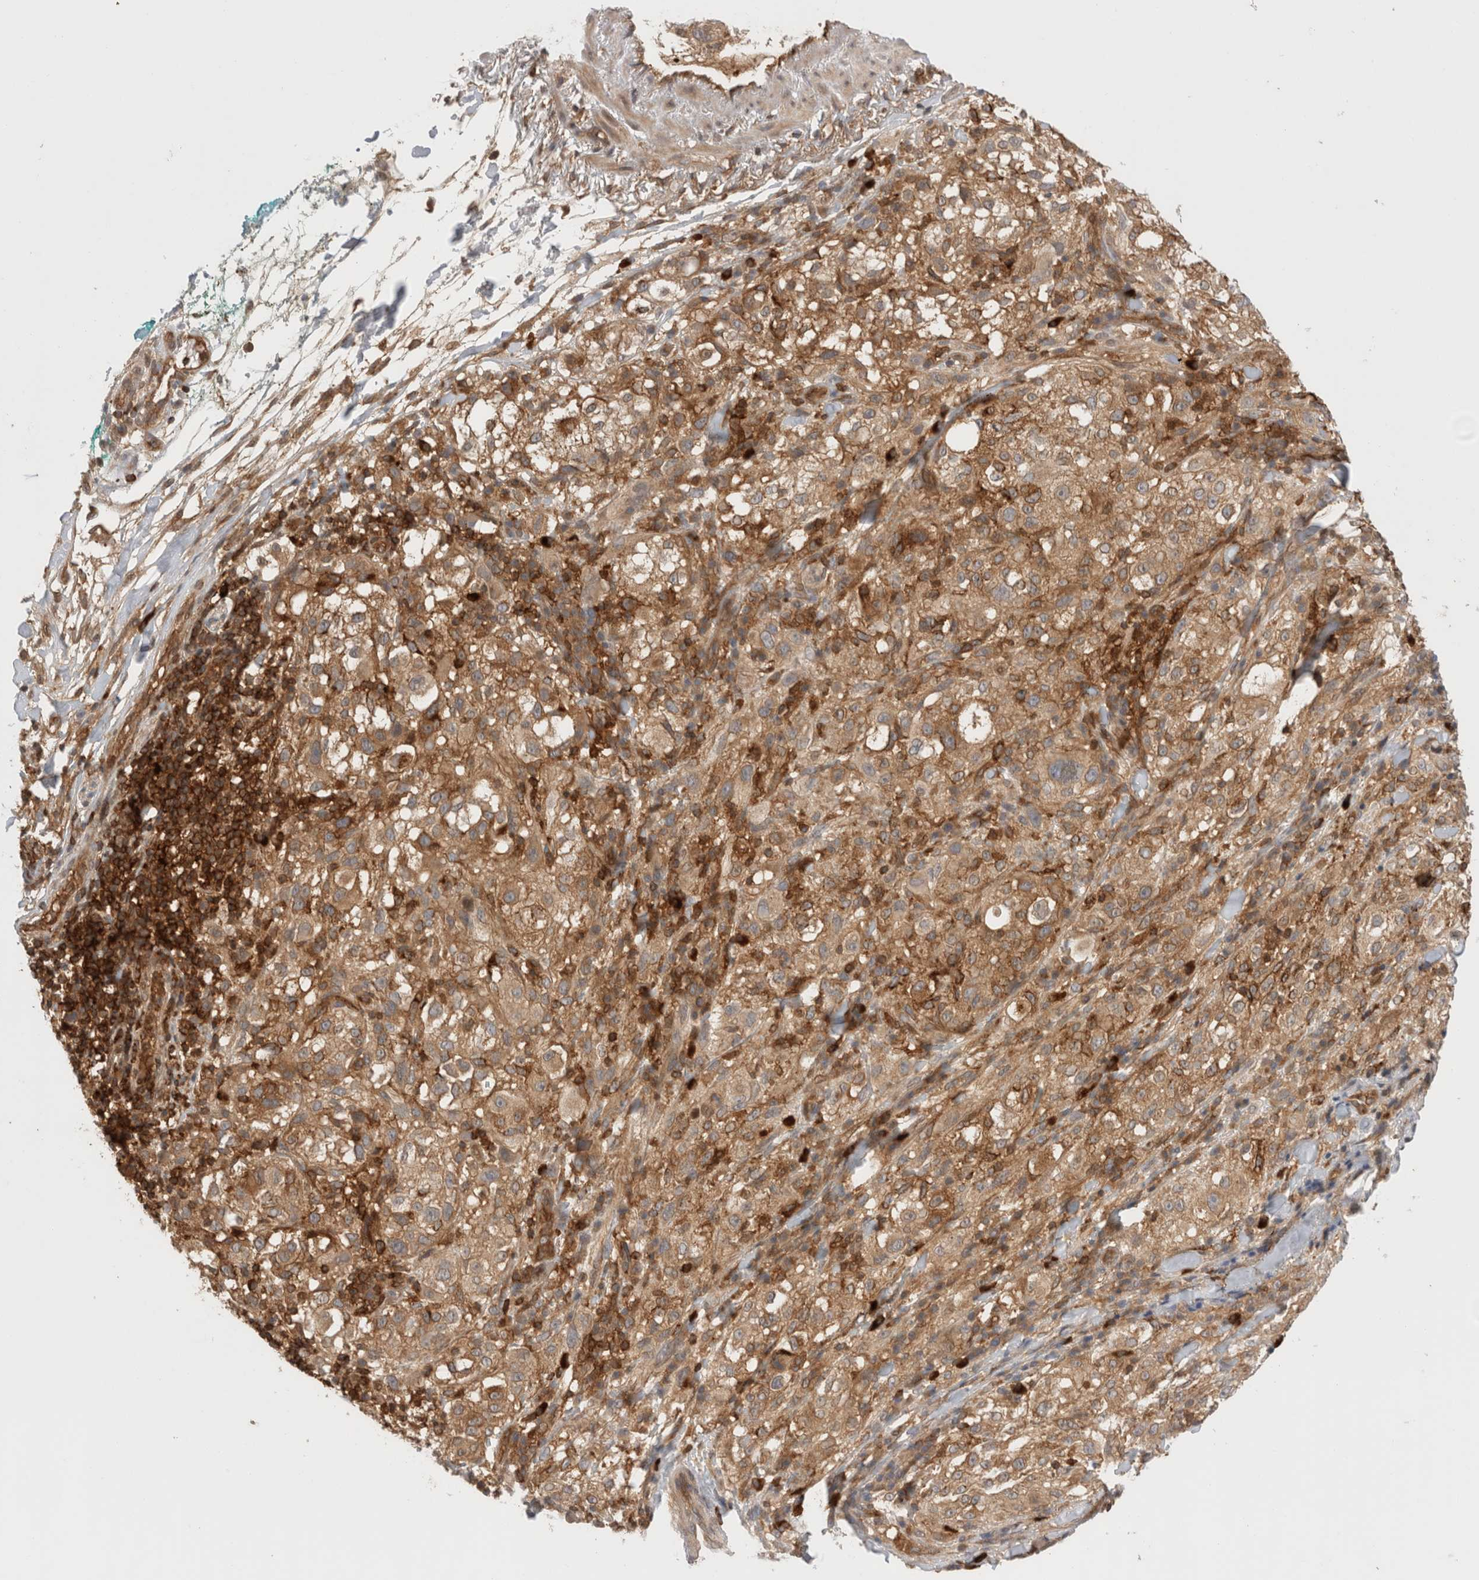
{"staining": {"intensity": "moderate", "quantity": ">75%", "location": "cytoplasmic/membranous"}, "tissue": "melanoma", "cell_type": "Tumor cells", "image_type": "cancer", "snomed": [{"axis": "morphology", "description": "Necrosis, NOS"}, {"axis": "morphology", "description": "Malignant melanoma, NOS"}, {"axis": "topography", "description": "Skin"}], "caption": "This is an image of immunohistochemistry (IHC) staining of melanoma, which shows moderate expression in the cytoplasmic/membranous of tumor cells.", "gene": "NFKB1", "patient": {"sex": "female", "age": 87}}